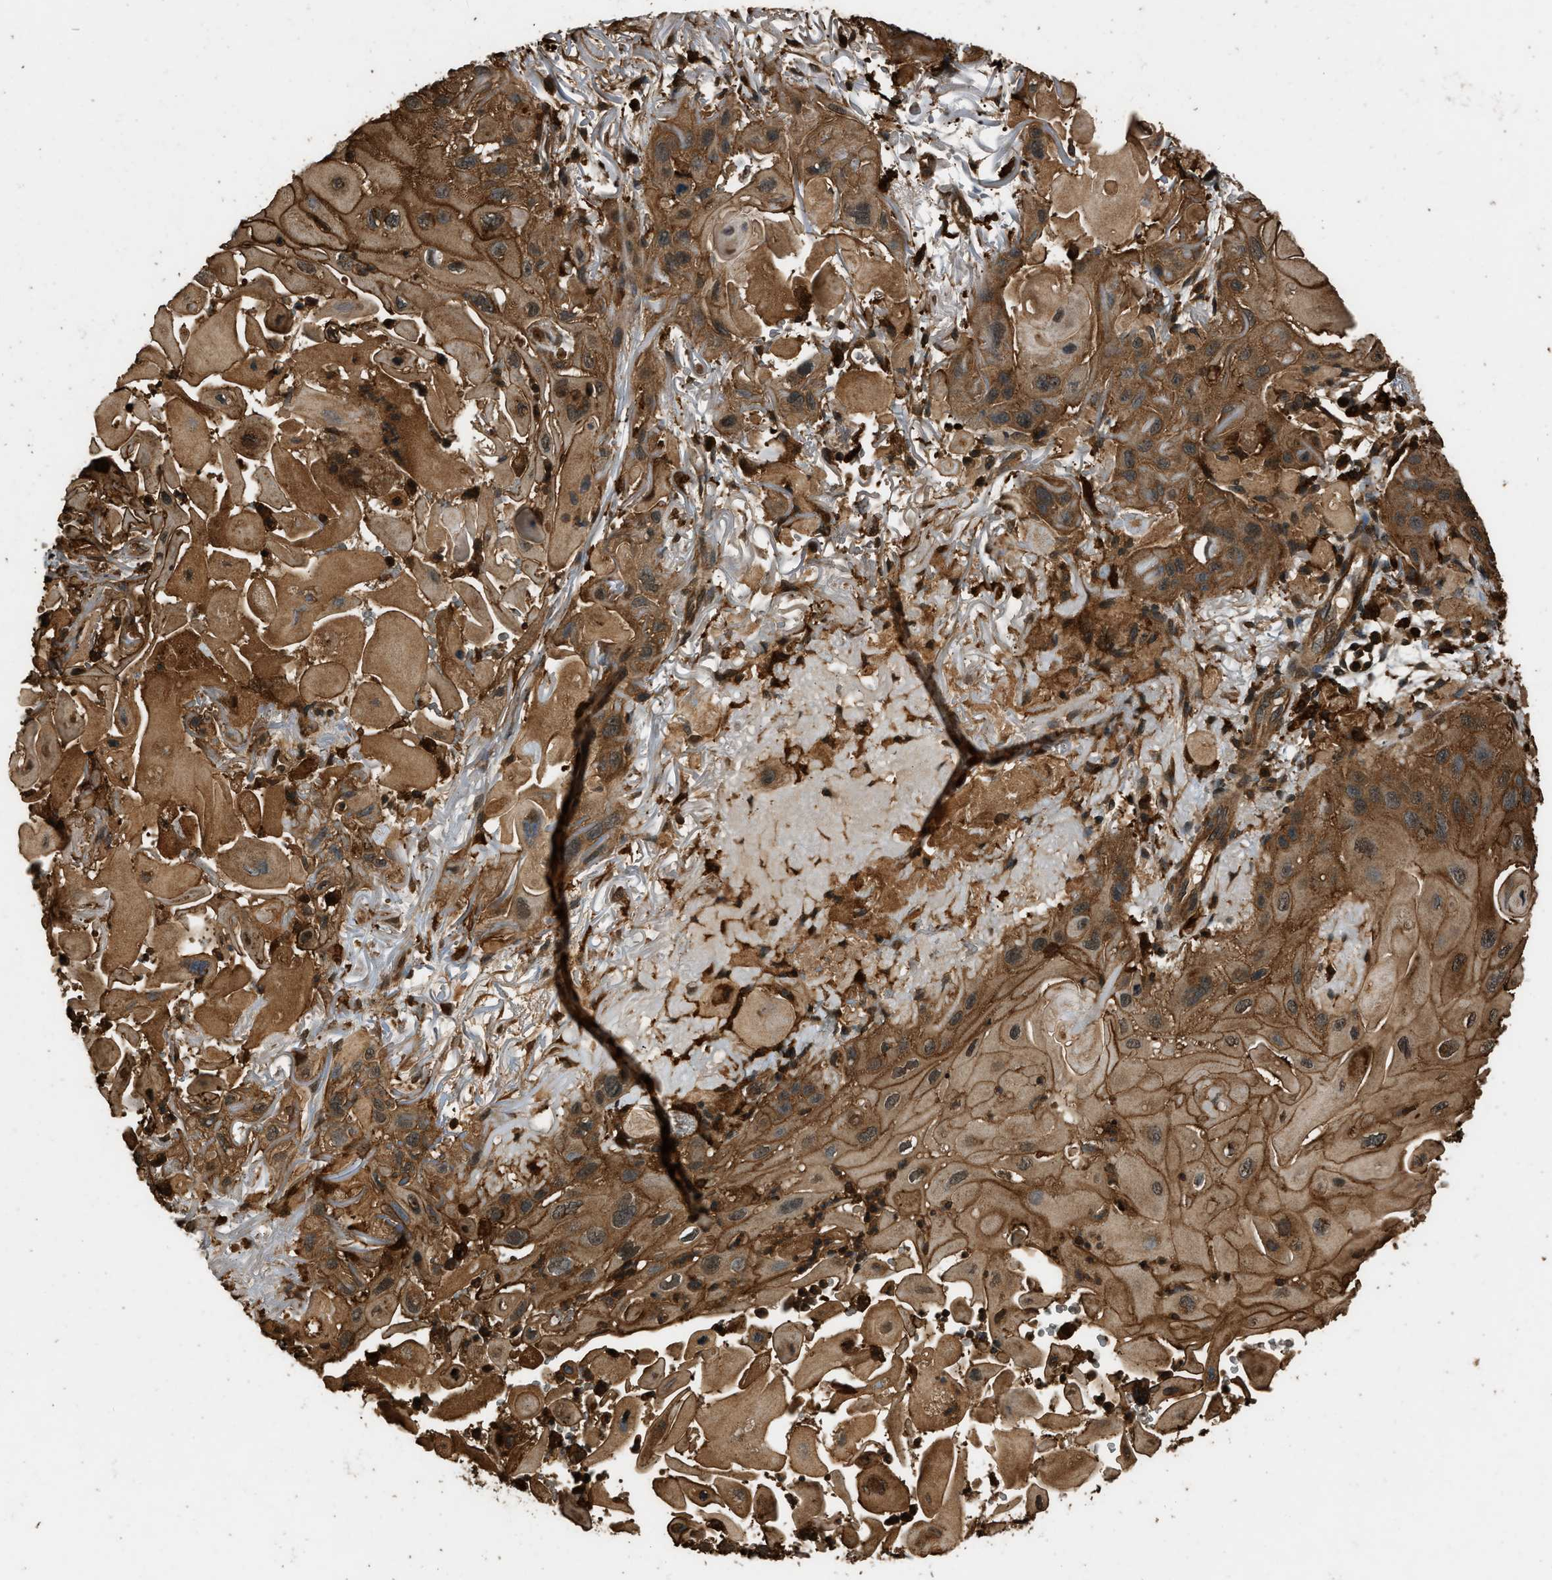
{"staining": {"intensity": "moderate", "quantity": ">75%", "location": "cytoplasmic/membranous"}, "tissue": "skin cancer", "cell_type": "Tumor cells", "image_type": "cancer", "snomed": [{"axis": "morphology", "description": "Squamous cell carcinoma, NOS"}, {"axis": "topography", "description": "Skin"}], "caption": "Human skin cancer stained with a brown dye exhibits moderate cytoplasmic/membranous positive staining in approximately >75% of tumor cells.", "gene": "RAP2A", "patient": {"sex": "female", "age": 77}}